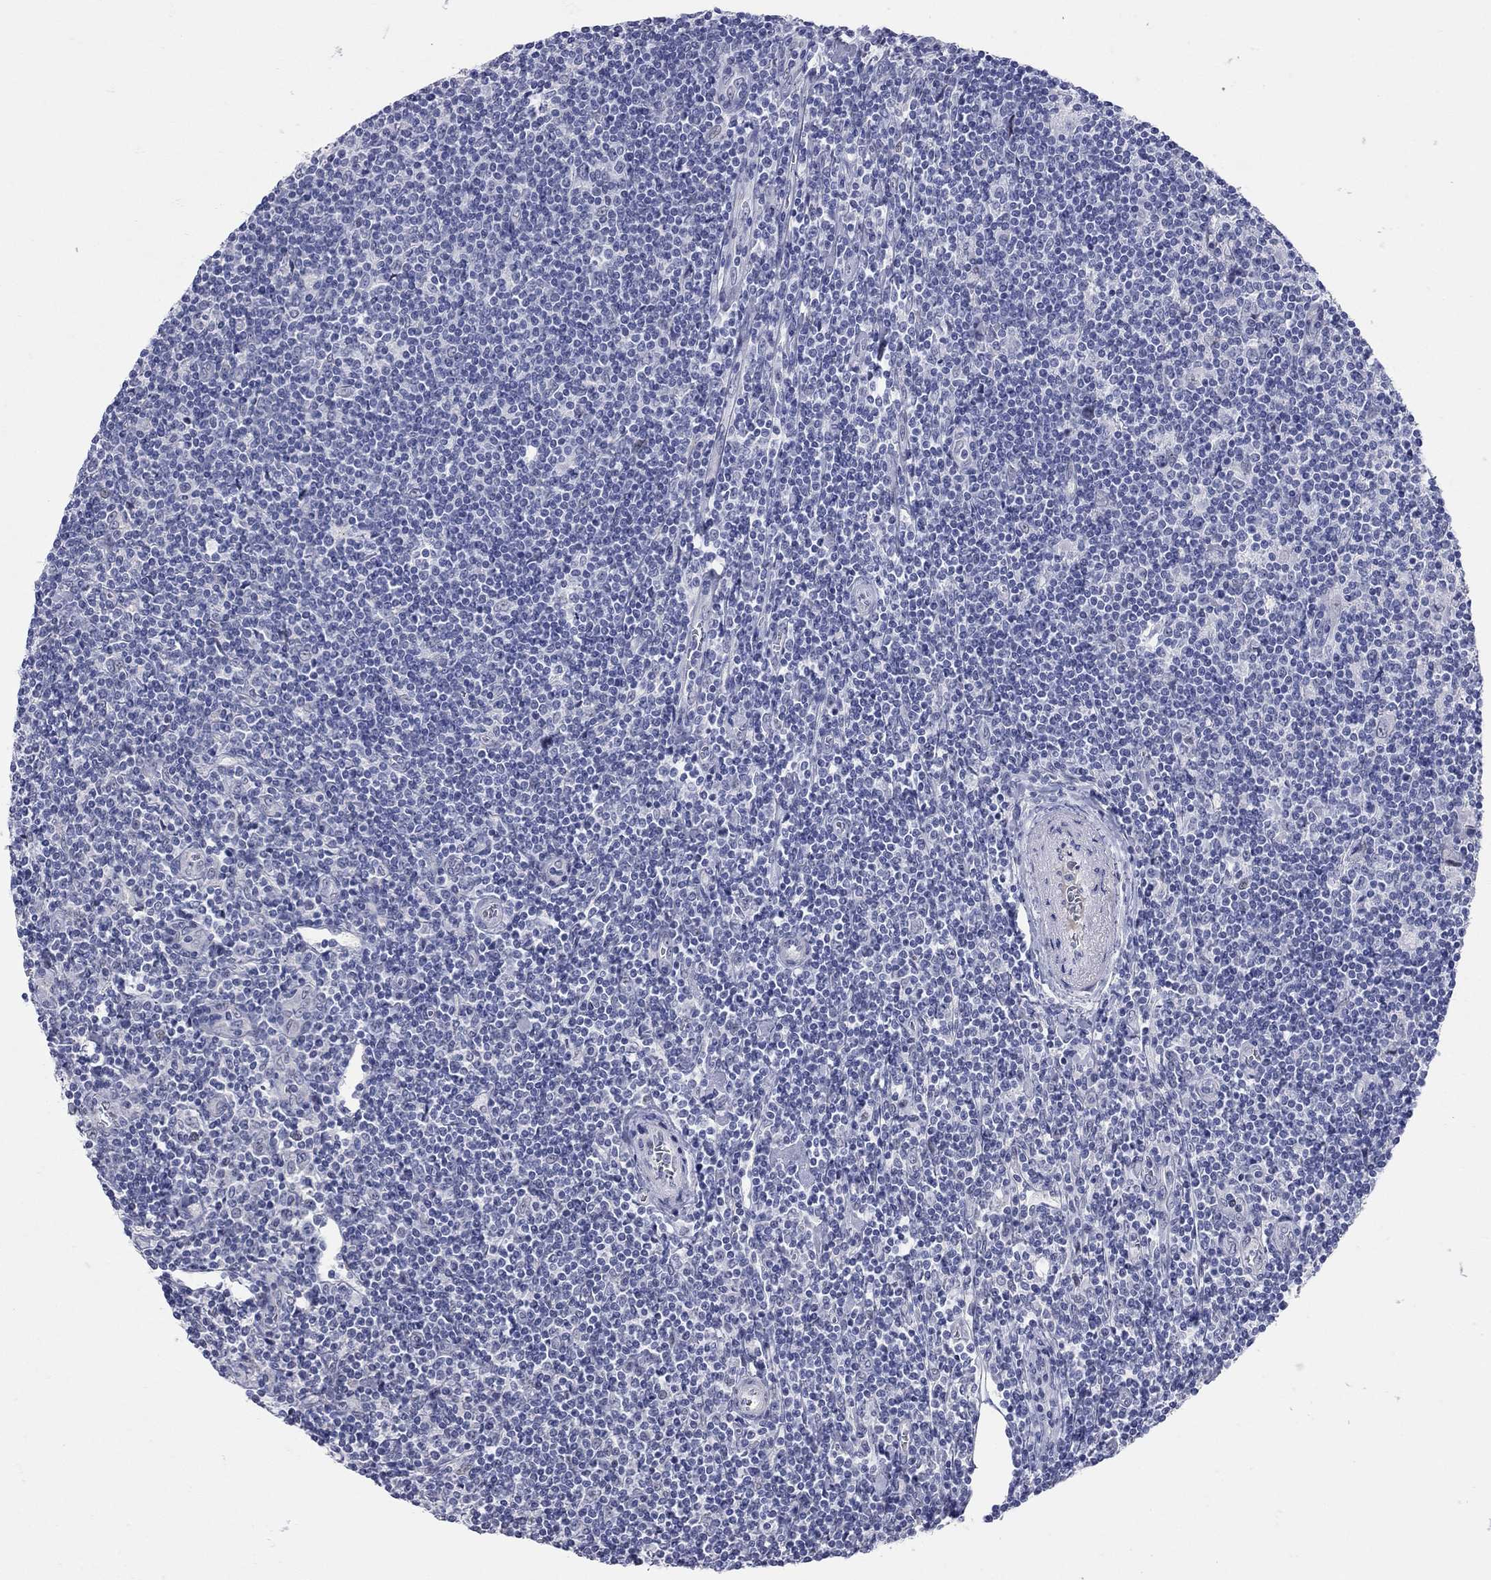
{"staining": {"intensity": "negative", "quantity": "none", "location": "none"}, "tissue": "lymphoma", "cell_type": "Tumor cells", "image_type": "cancer", "snomed": [{"axis": "morphology", "description": "Hodgkin's disease, NOS"}, {"axis": "topography", "description": "Lymph node"}], "caption": "An immunohistochemistry micrograph of Hodgkin's disease is shown. There is no staining in tumor cells of Hodgkin's disease.", "gene": "WASF3", "patient": {"sex": "male", "age": 40}}